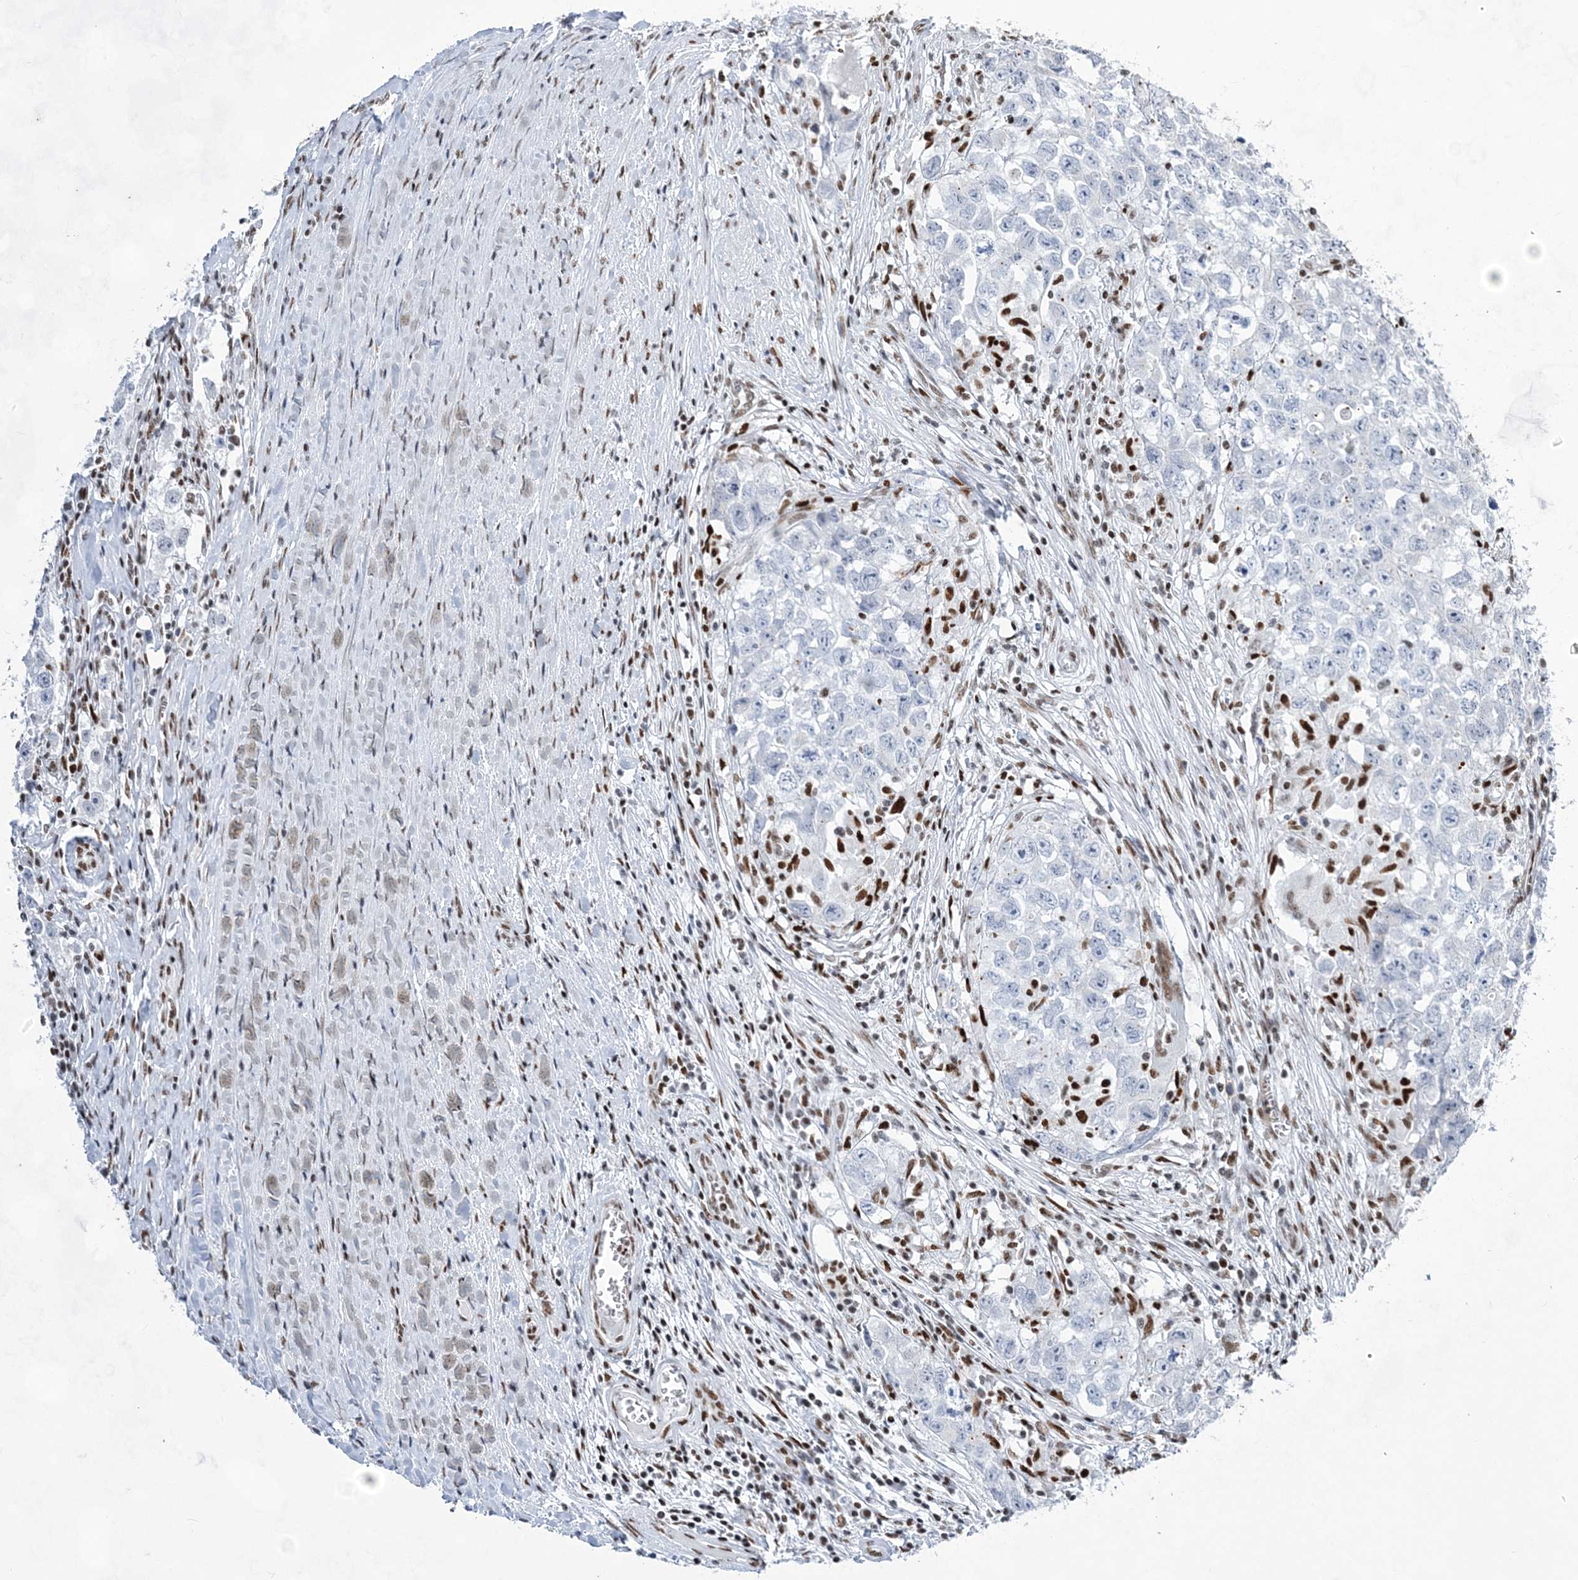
{"staining": {"intensity": "negative", "quantity": "none", "location": "none"}, "tissue": "testis cancer", "cell_type": "Tumor cells", "image_type": "cancer", "snomed": [{"axis": "morphology", "description": "Seminoma, NOS"}, {"axis": "morphology", "description": "Carcinoma, Embryonal, NOS"}, {"axis": "topography", "description": "Testis"}], "caption": "This is a micrograph of IHC staining of embryonal carcinoma (testis), which shows no positivity in tumor cells.", "gene": "ZBTB7A", "patient": {"sex": "male", "age": 43}}